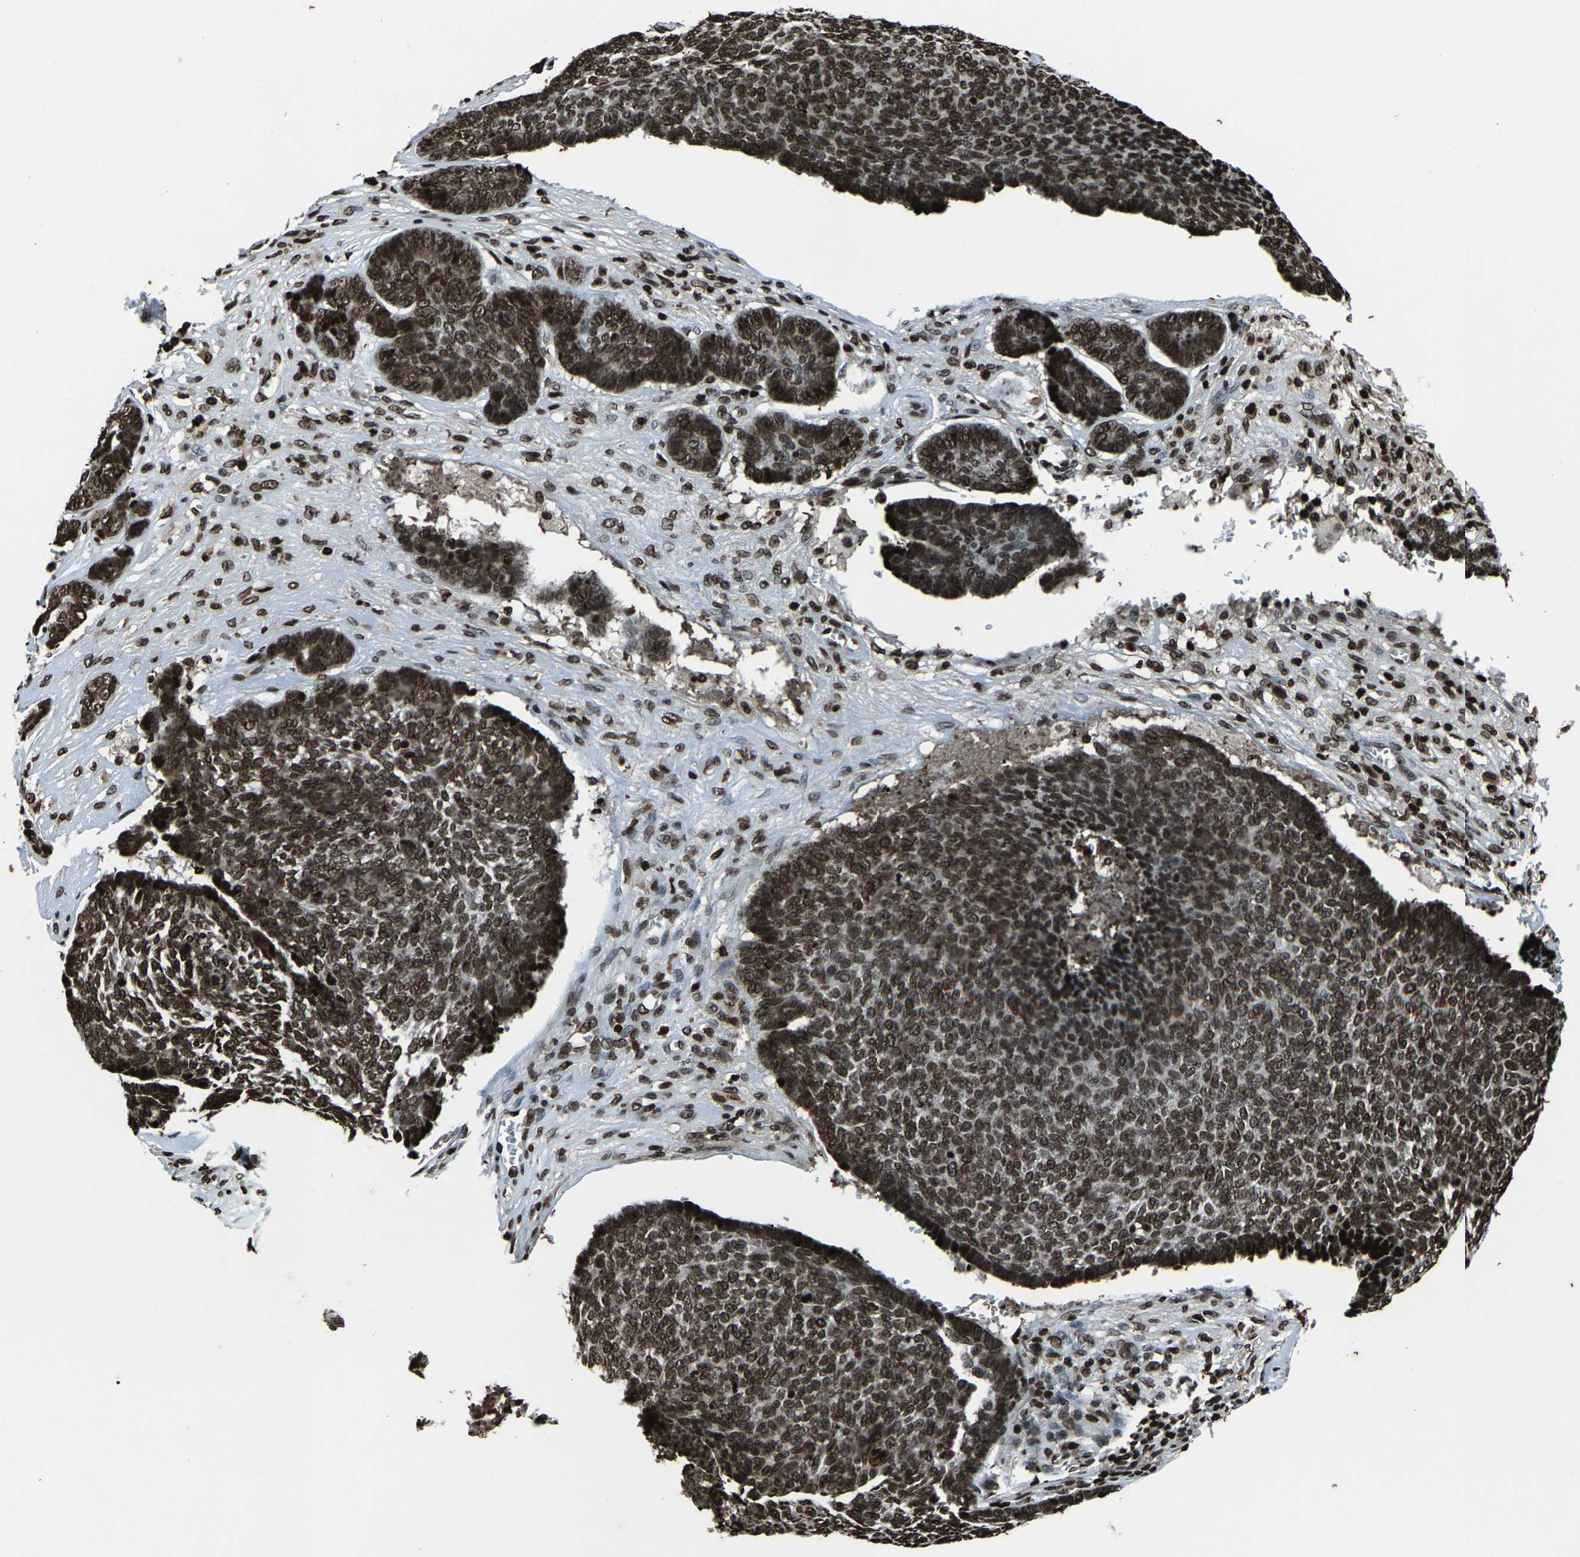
{"staining": {"intensity": "moderate", "quantity": ">75%", "location": "nuclear"}, "tissue": "skin cancer", "cell_type": "Tumor cells", "image_type": "cancer", "snomed": [{"axis": "morphology", "description": "Basal cell carcinoma"}, {"axis": "topography", "description": "Skin"}], "caption": "Moderate nuclear positivity for a protein is seen in approximately >75% of tumor cells of skin cancer using immunohistochemistry (IHC).", "gene": "H4C1", "patient": {"sex": "male", "age": 84}}